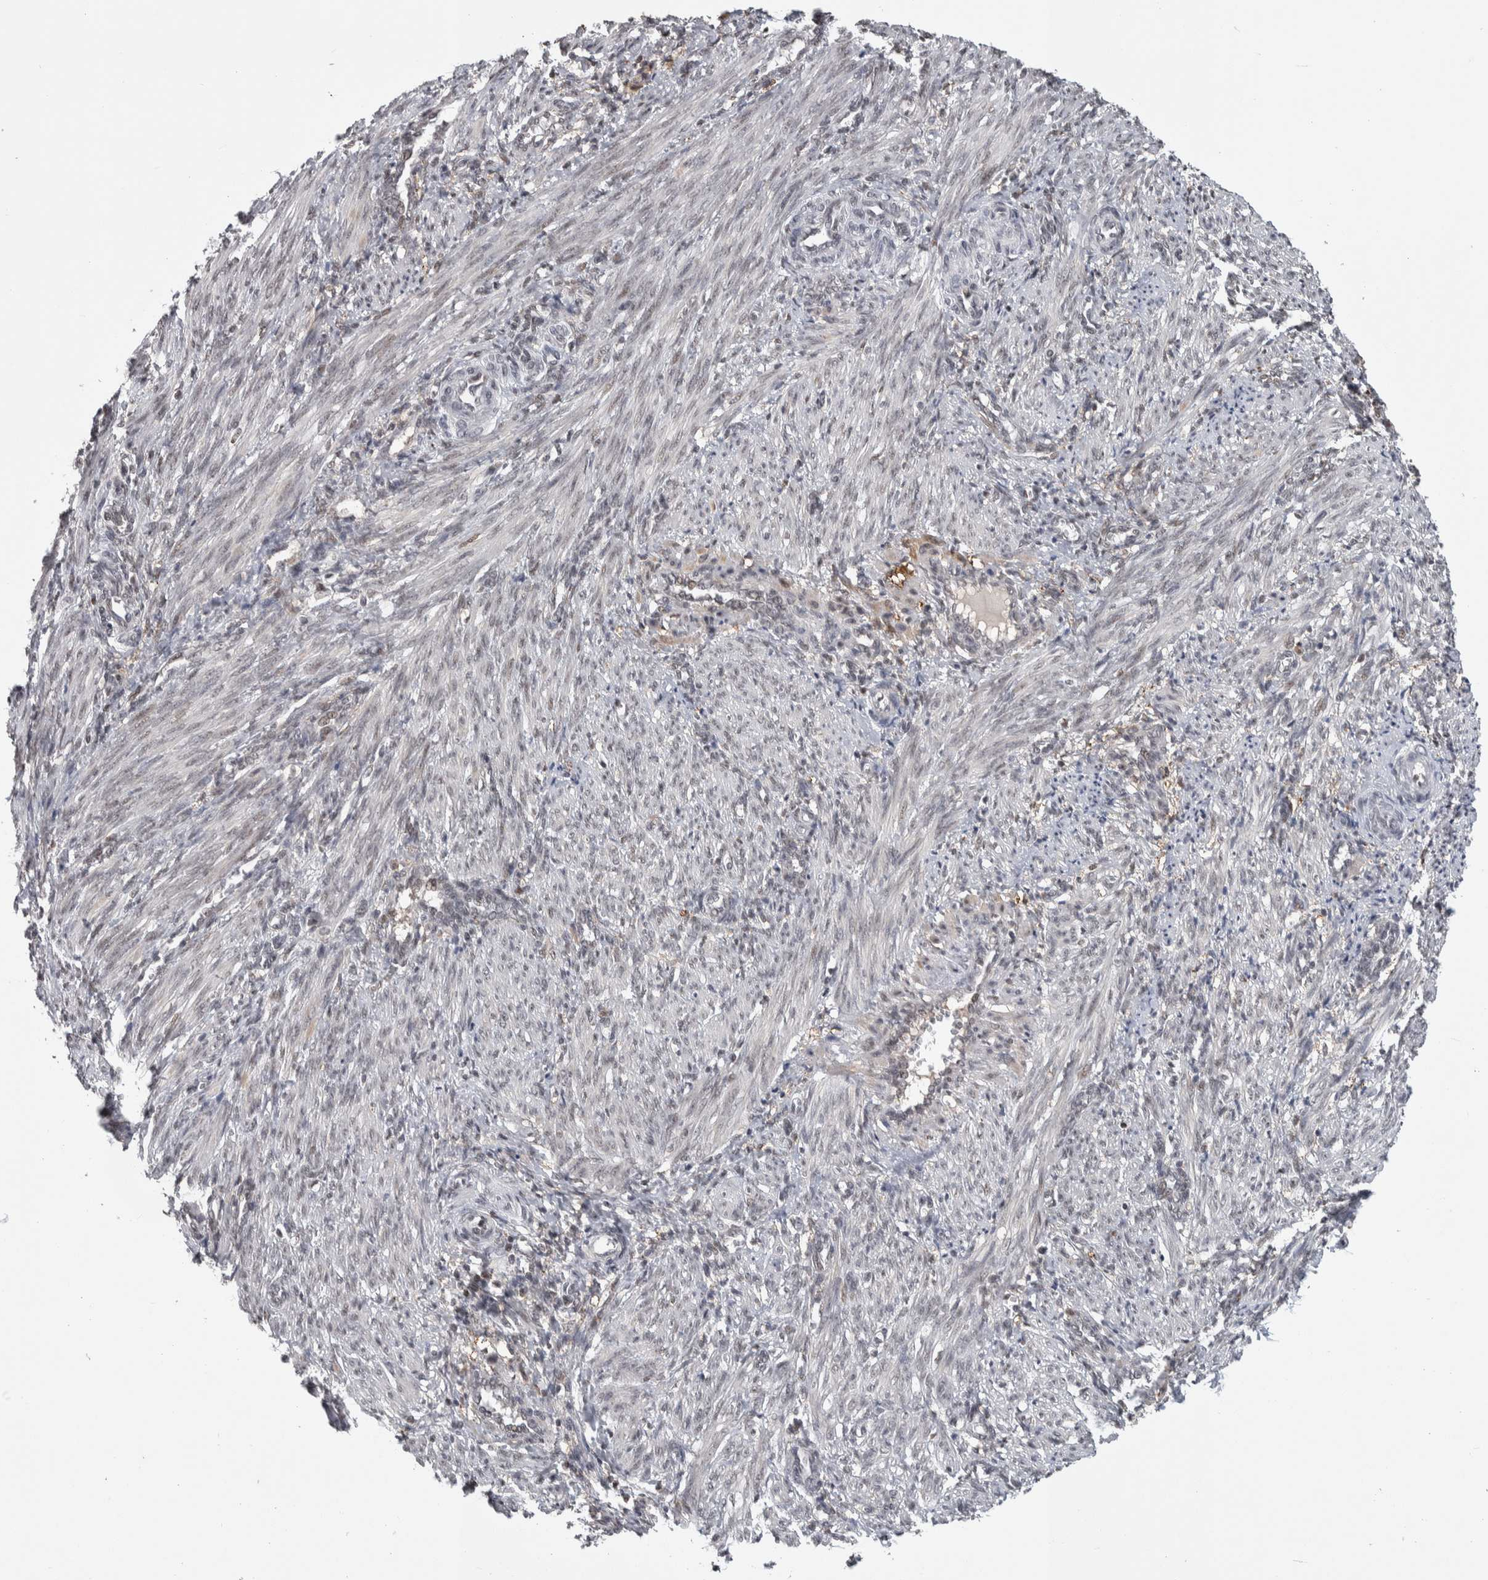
{"staining": {"intensity": "negative", "quantity": "none", "location": "none"}, "tissue": "smooth muscle", "cell_type": "Smooth muscle cells", "image_type": "normal", "snomed": [{"axis": "morphology", "description": "Normal tissue, NOS"}, {"axis": "topography", "description": "Endometrium"}], "caption": "This photomicrograph is of unremarkable smooth muscle stained with immunohistochemistry to label a protein in brown with the nuclei are counter-stained blue. There is no positivity in smooth muscle cells.", "gene": "ZSCAN21", "patient": {"sex": "female", "age": 33}}